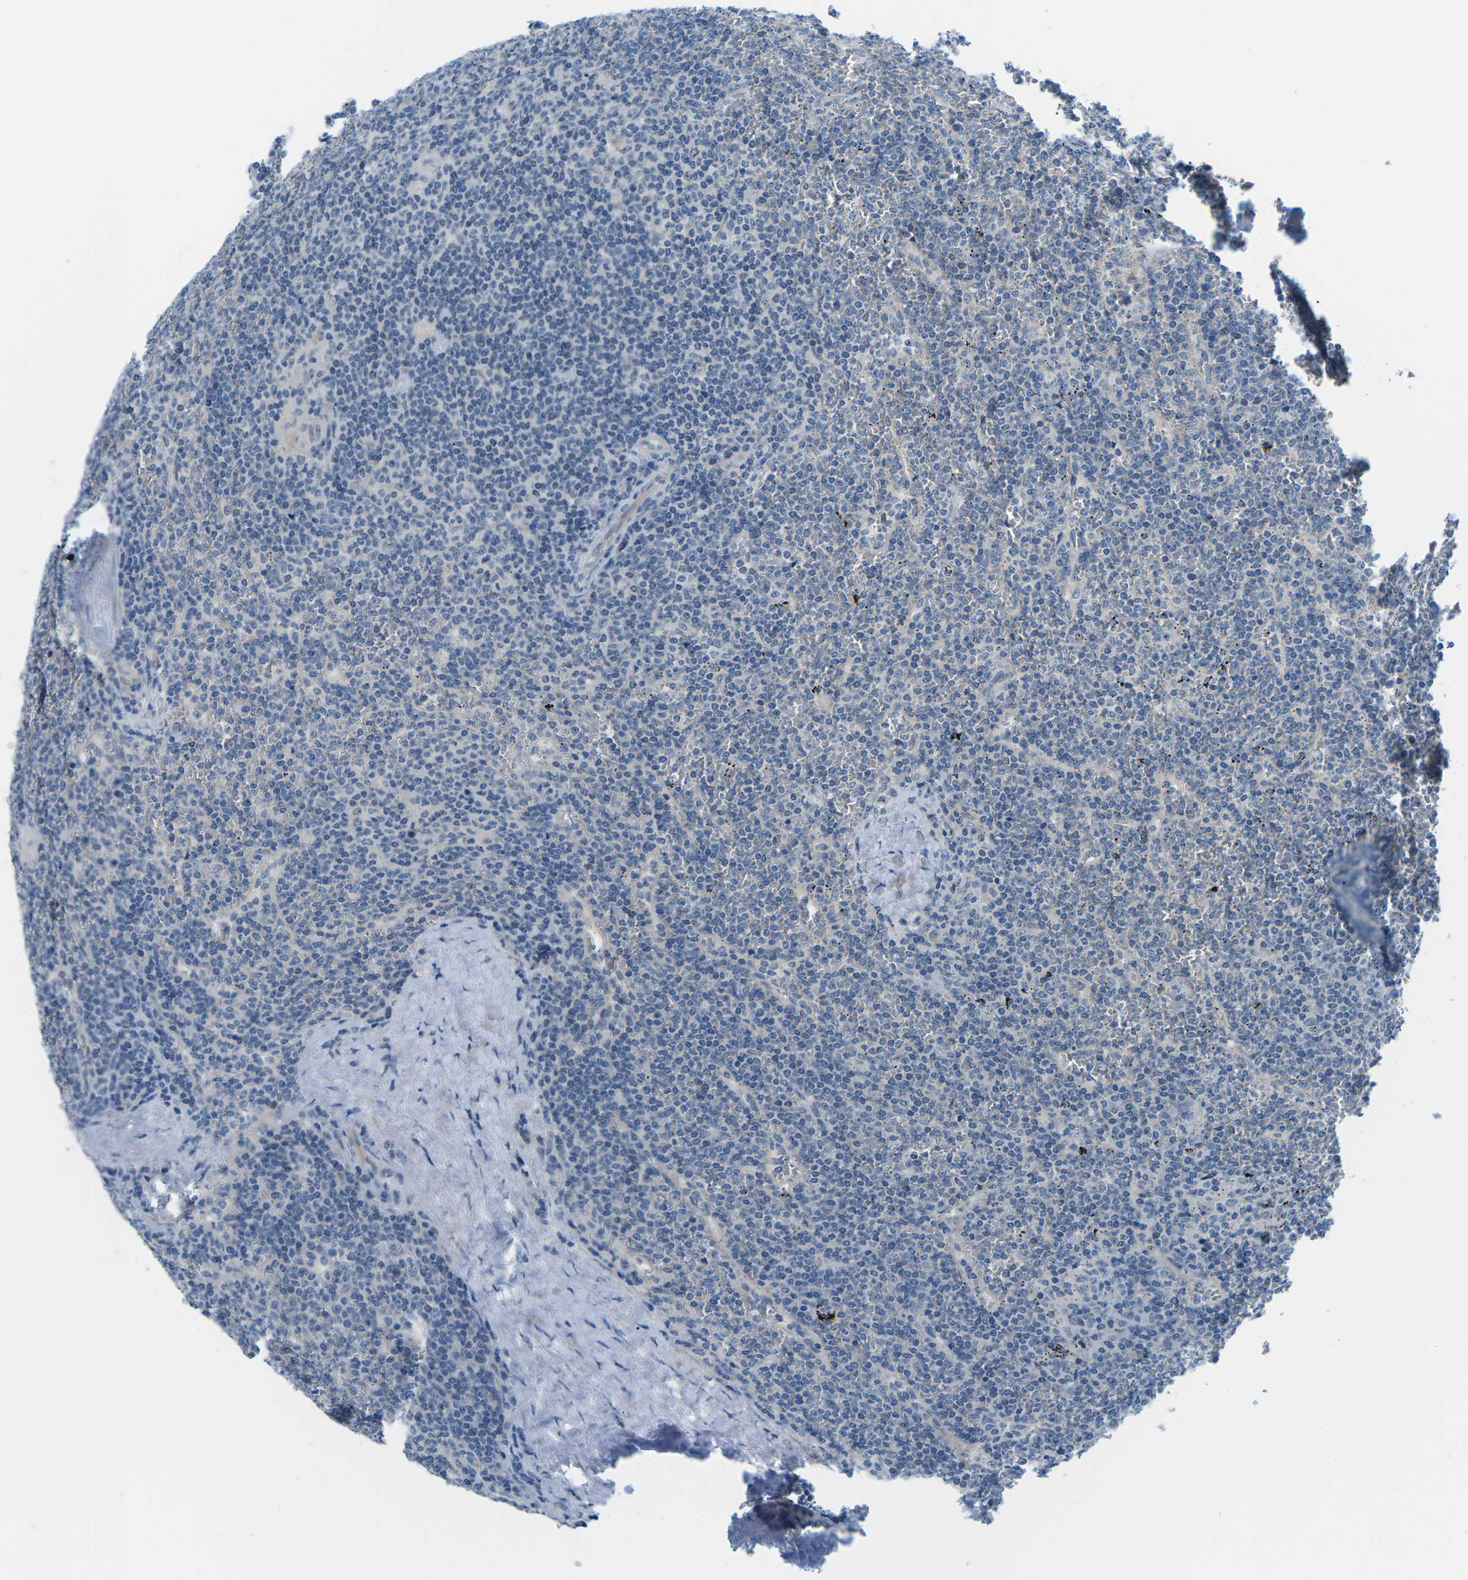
{"staining": {"intensity": "negative", "quantity": "none", "location": "none"}, "tissue": "lymphoma", "cell_type": "Tumor cells", "image_type": "cancer", "snomed": [{"axis": "morphology", "description": "Malignant lymphoma, non-Hodgkin's type, Low grade"}, {"axis": "topography", "description": "Spleen"}], "caption": "Image shows no protein staining in tumor cells of malignant lymphoma, non-Hodgkin's type (low-grade) tissue.", "gene": "CTNND1", "patient": {"sex": "female", "age": 19}}